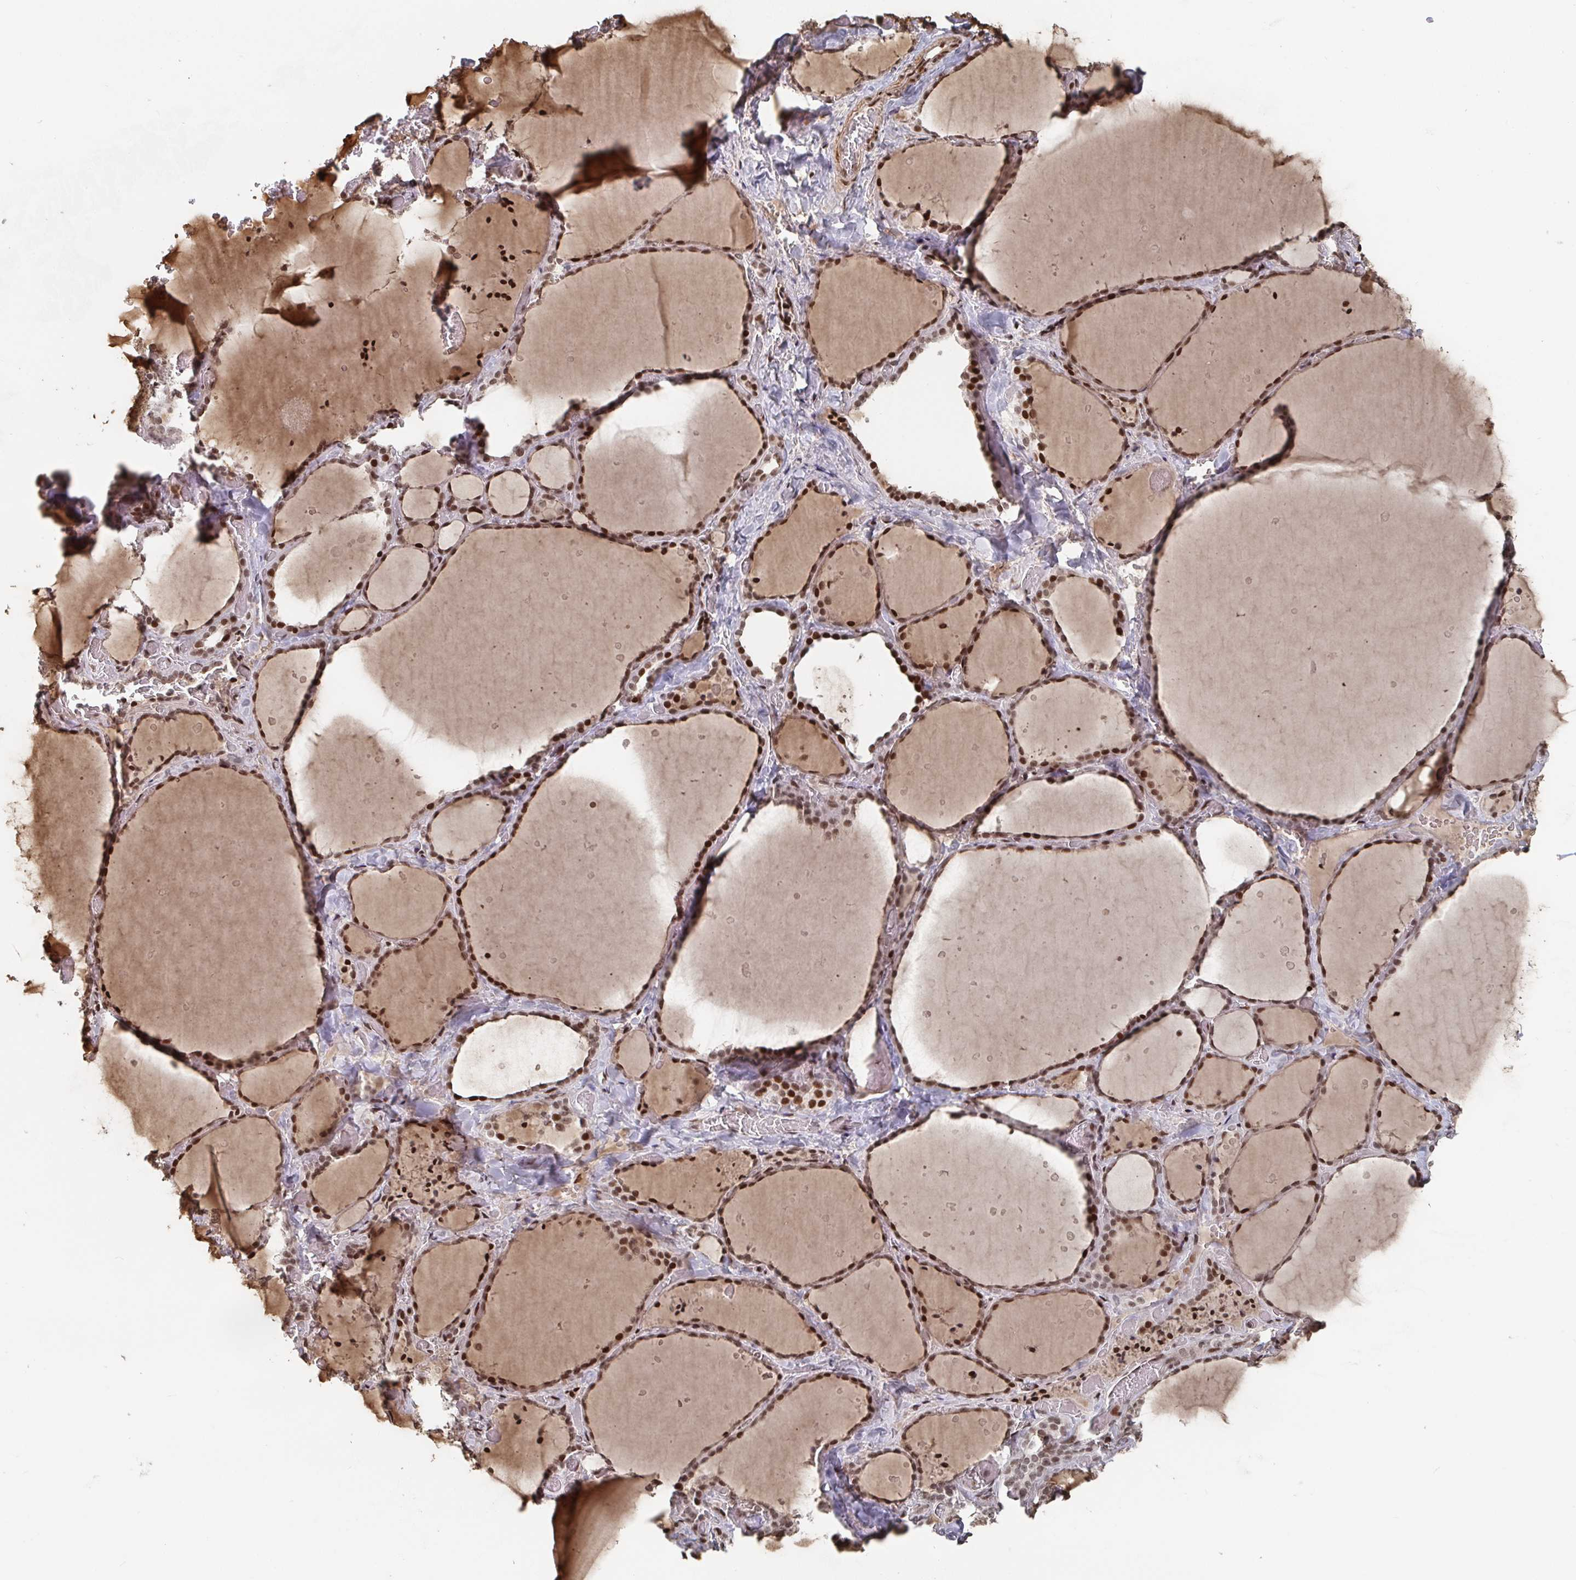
{"staining": {"intensity": "strong", "quantity": ">75%", "location": "nuclear"}, "tissue": "thyroid gland", "cell_type": "Glandular cells", "image_type": "normal", "snomed": [{"axis": "morphology", "description": "Normal tissue, NOS"}, {"axis": "topography", "description": "Thyroid gland"}], "caption": "Normal thyroid gland was stained to show a protein in brown. There is high levels of strong nuclear expression in approximately >75% of glandular cells. (Stains: DAB (3,3'-diaminobenzidine) in brown, nuclei in blue, Microscopy: brightfield microscopy at high magnification).", "gene": "ZDHHC12", "patient": {"sex": "female", "age": 36}}